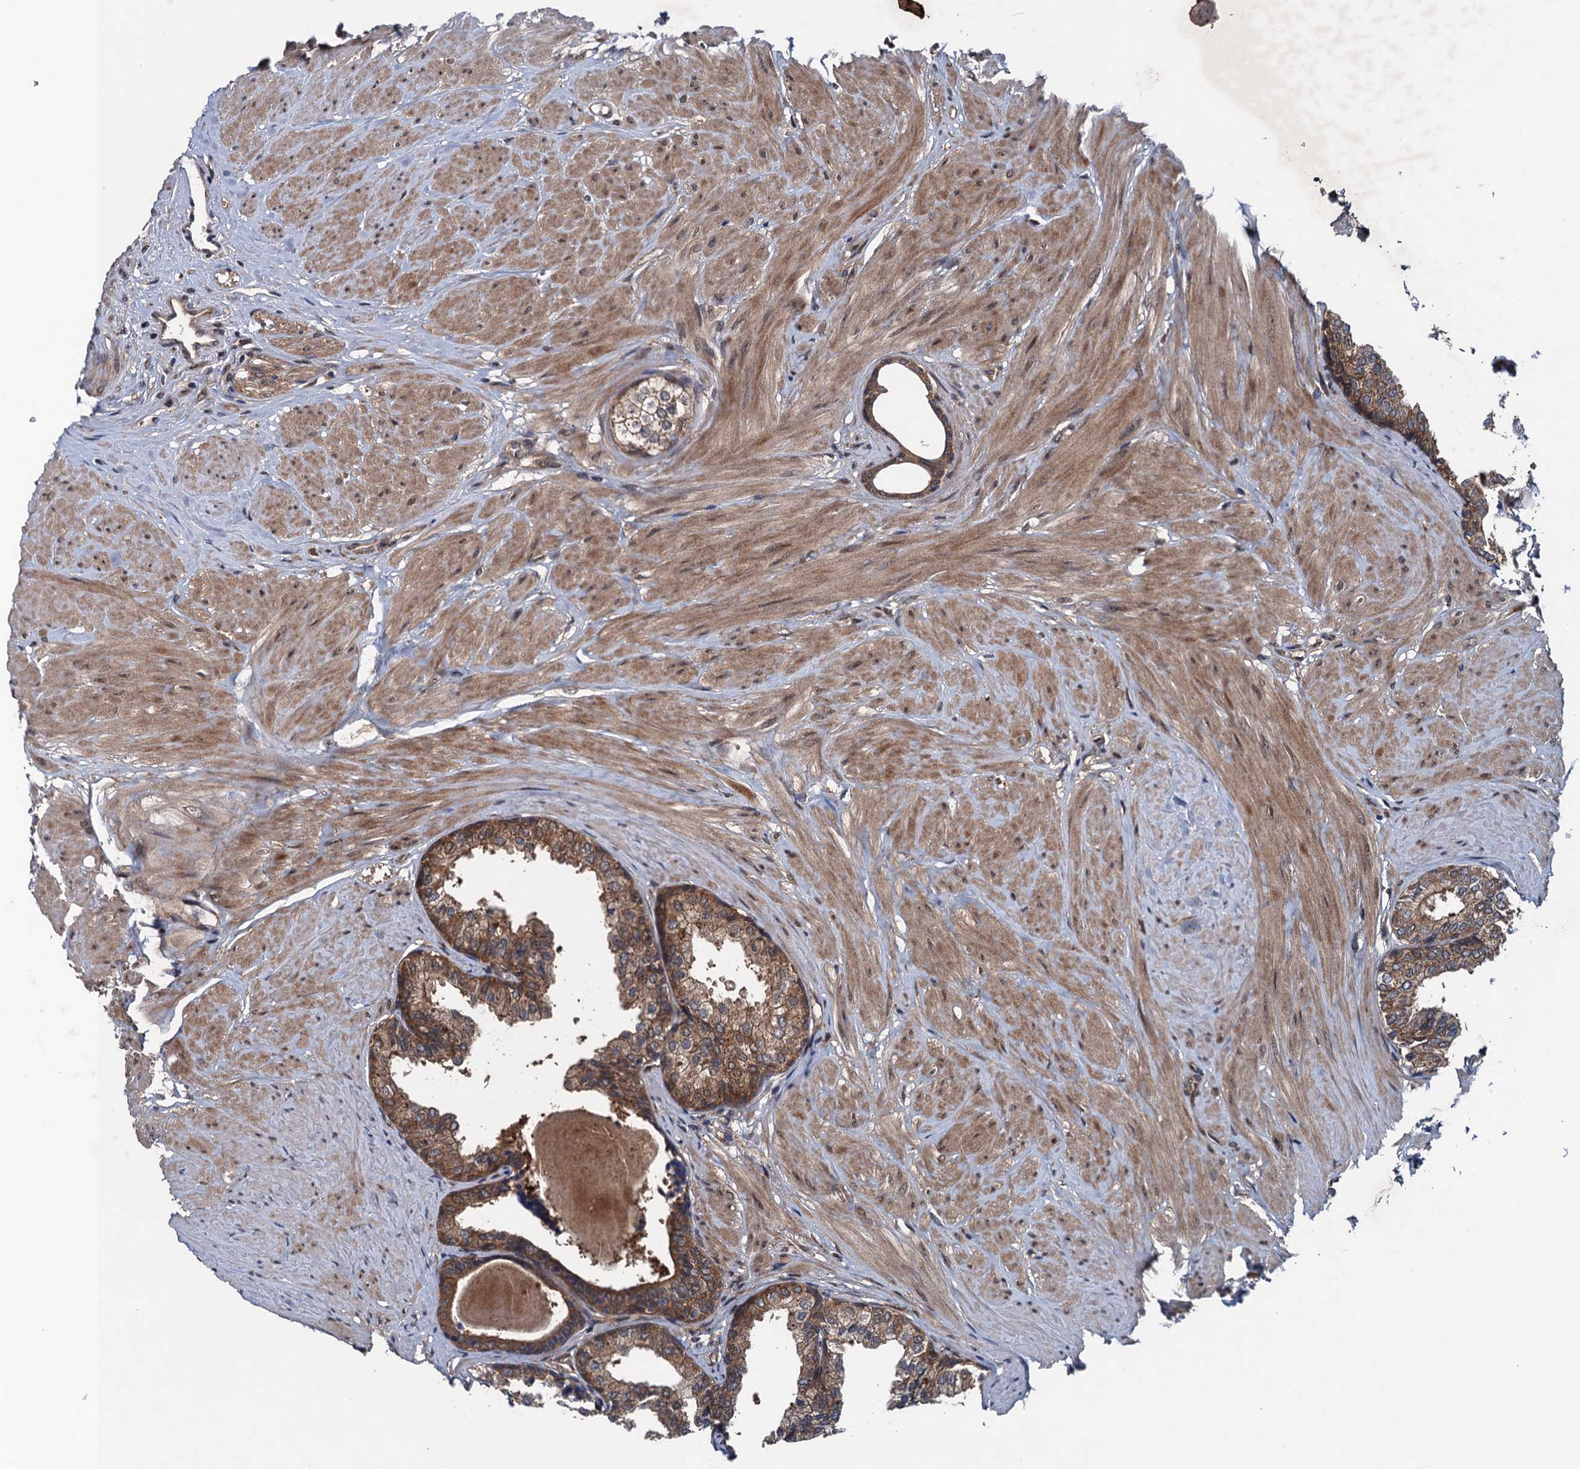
{"staining": {"intensity": "moderate", "quantity": ">75%", "location": "cytoplasmic/membranous"}, "tissue": "prostate", "cell_type": "Glandular cells", "image_type": "normal", "snomed": [{"axis": "morphology", "description": "Normal tissue, NOS"}, {"axis": "topography", "description": "Prostate"}], "caption": "Immunohistochemical staining of benign human prostate shows medium levels of moderate cytoplasmic/membranous positivity in approximately >75% of glandular cells. (DAB (3,3'-diaminobenzidine) IHC, brown staining for protein, blue staining for nuclei).", "gene": "BLTP3B", "patient": {"sex": "male", "age": 48}}